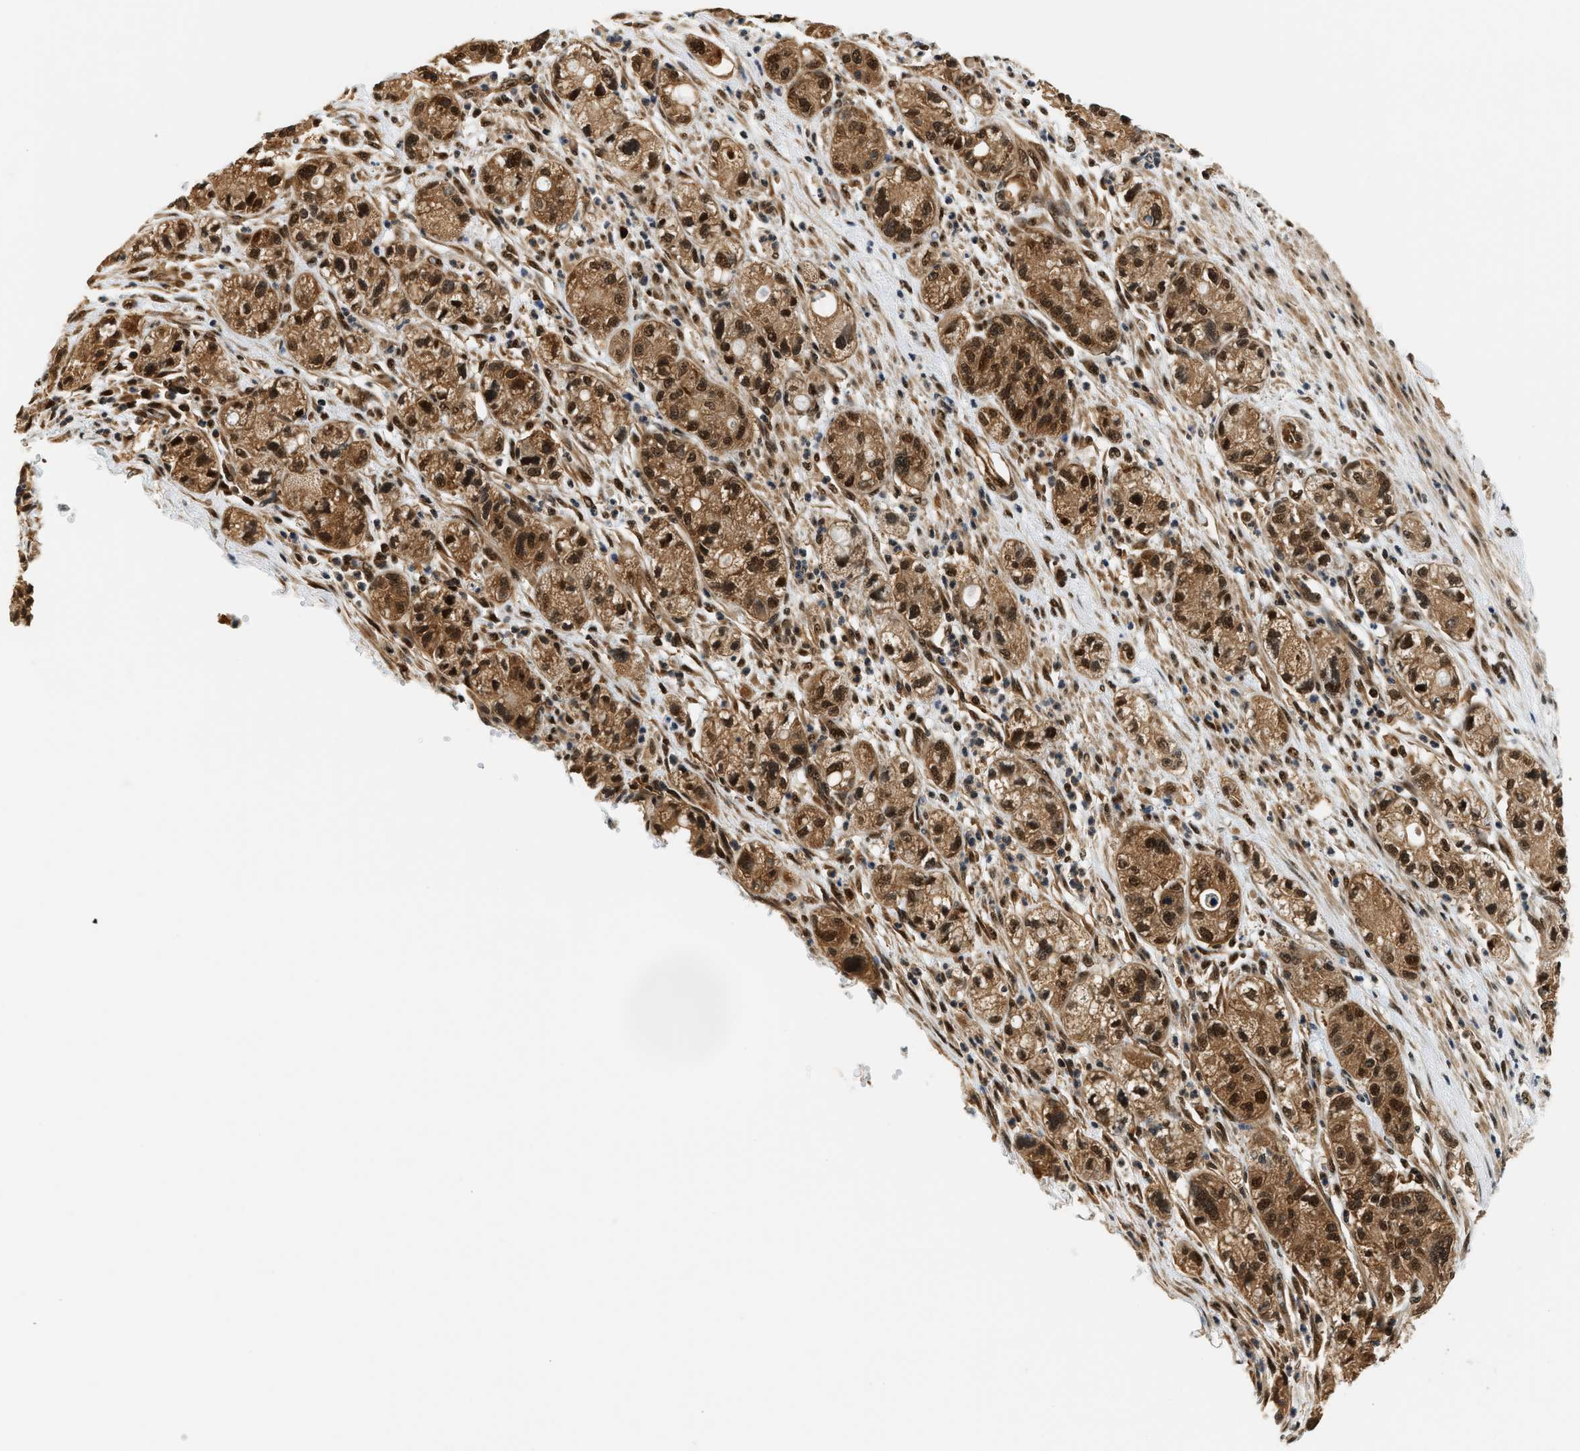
{"staining": {"intensity": "strong", "quantity": ">75%", "location": "cytoplasmic/membranous,nuclear"}, "tissue": "pancreatic cancer", "cell_type": "Tumor cells", "image_type": "cancer", "snomed": [{"axis": "morphology", "description": "Adenocarcinoma, NOS"}, {"axis": "topography", "description": "Pancreas"}], "caption": "Protein analysis of adenocarcinoma (pancreatic) tissue shows strong cytoplasmic/membranous and nuclear positivity in about >75% of tumor cells.", "gene": "PSMD3", "patient": {"sex": "female", "age": 78}}